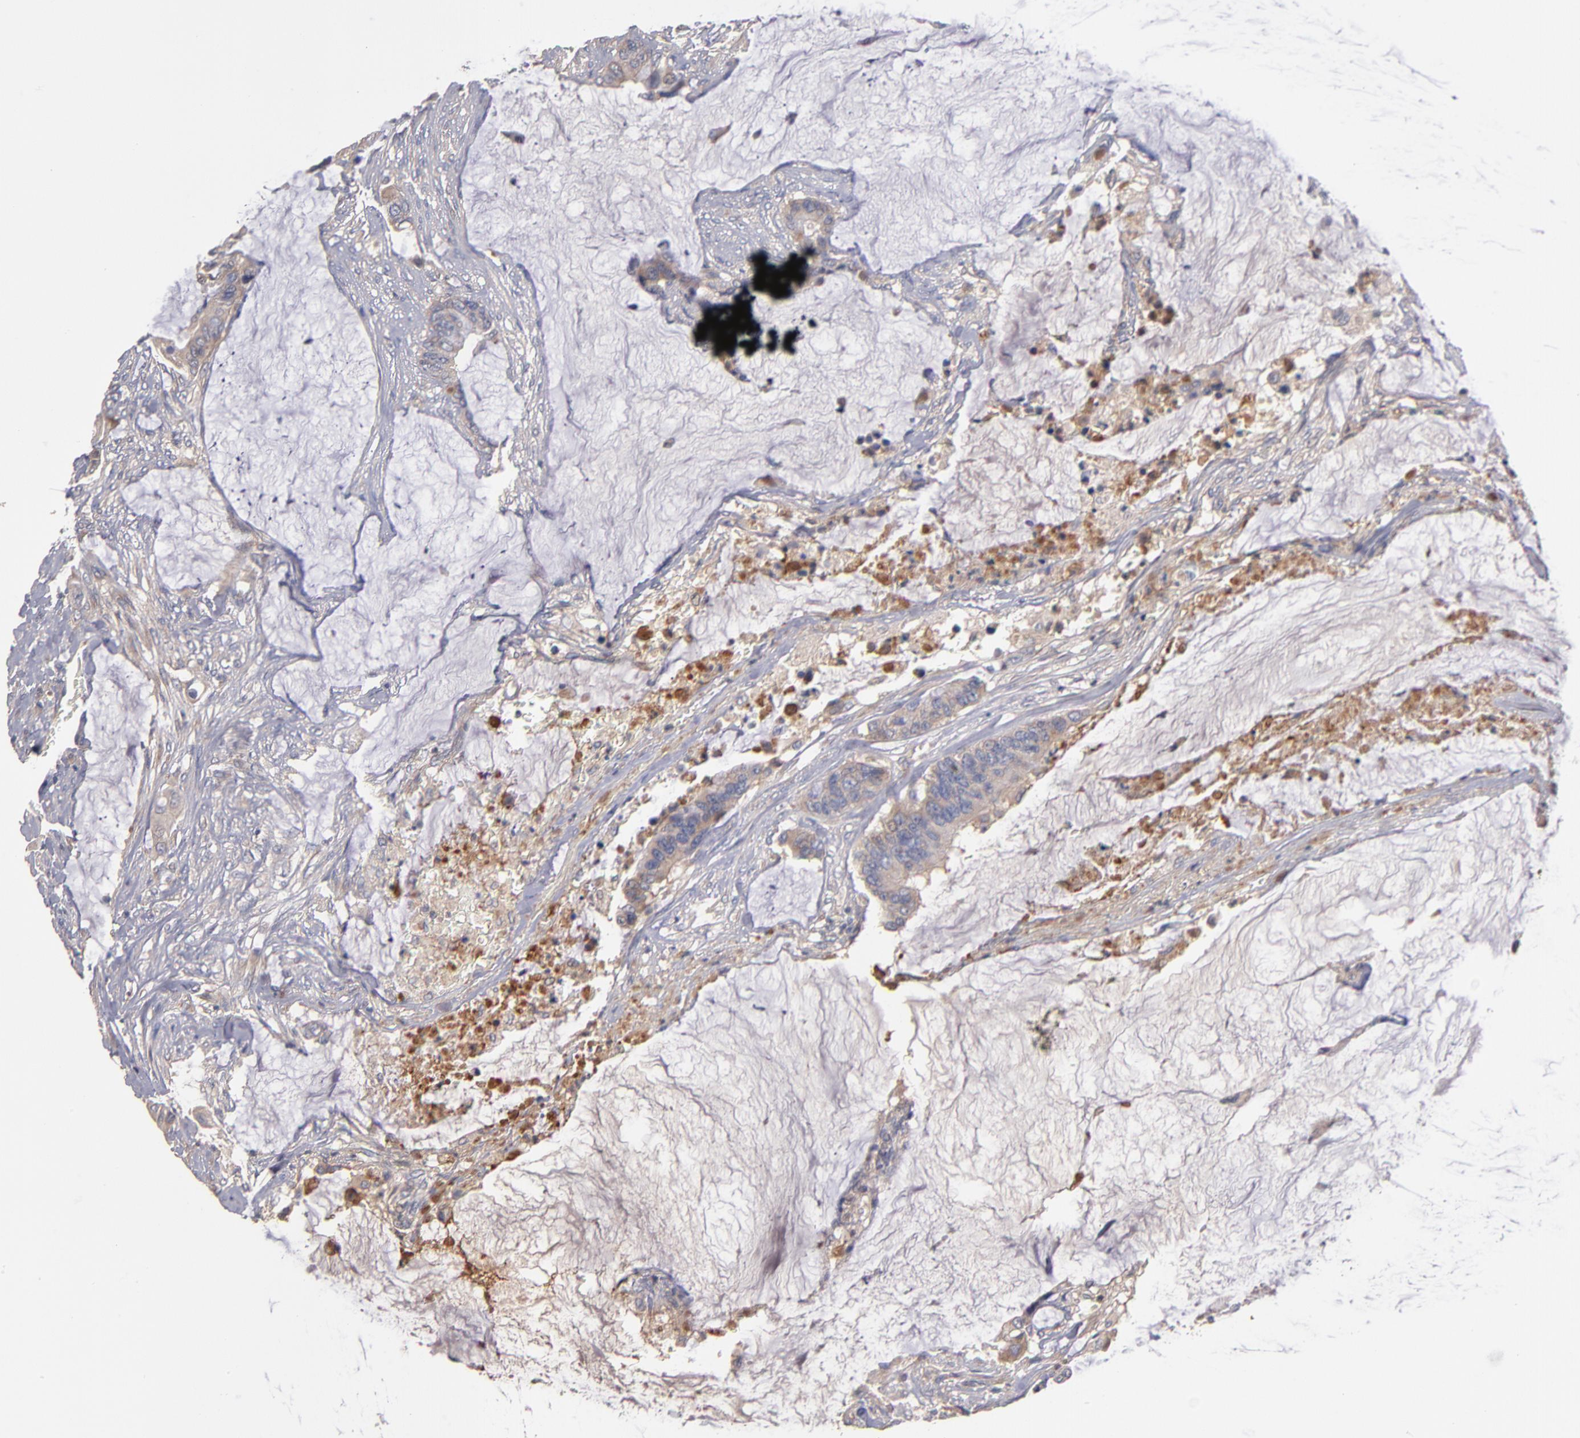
{"staining": {"intensity": "weak", "quantity": "25%-75%", "location": "cytoplasmic/membranous"}, "tissue": "colorectal cancer", "cell_type": "Tumor cells", "image_type": "cancer", "snomed": [{"axis": "morphology", "description": "Adenocarcinoma, NOS"}, {"axis": "topography", "description": "Rectum"}], "caption": "Colorectal cancer (adenocarcinoma) stained with immunohistochemistry demonstrates weak cytoplasmic/membranous positivity in approximately 25%-75% of tumor cells.", "gene": "DACT1", "patient": {"sex": "female", "age": 59}}